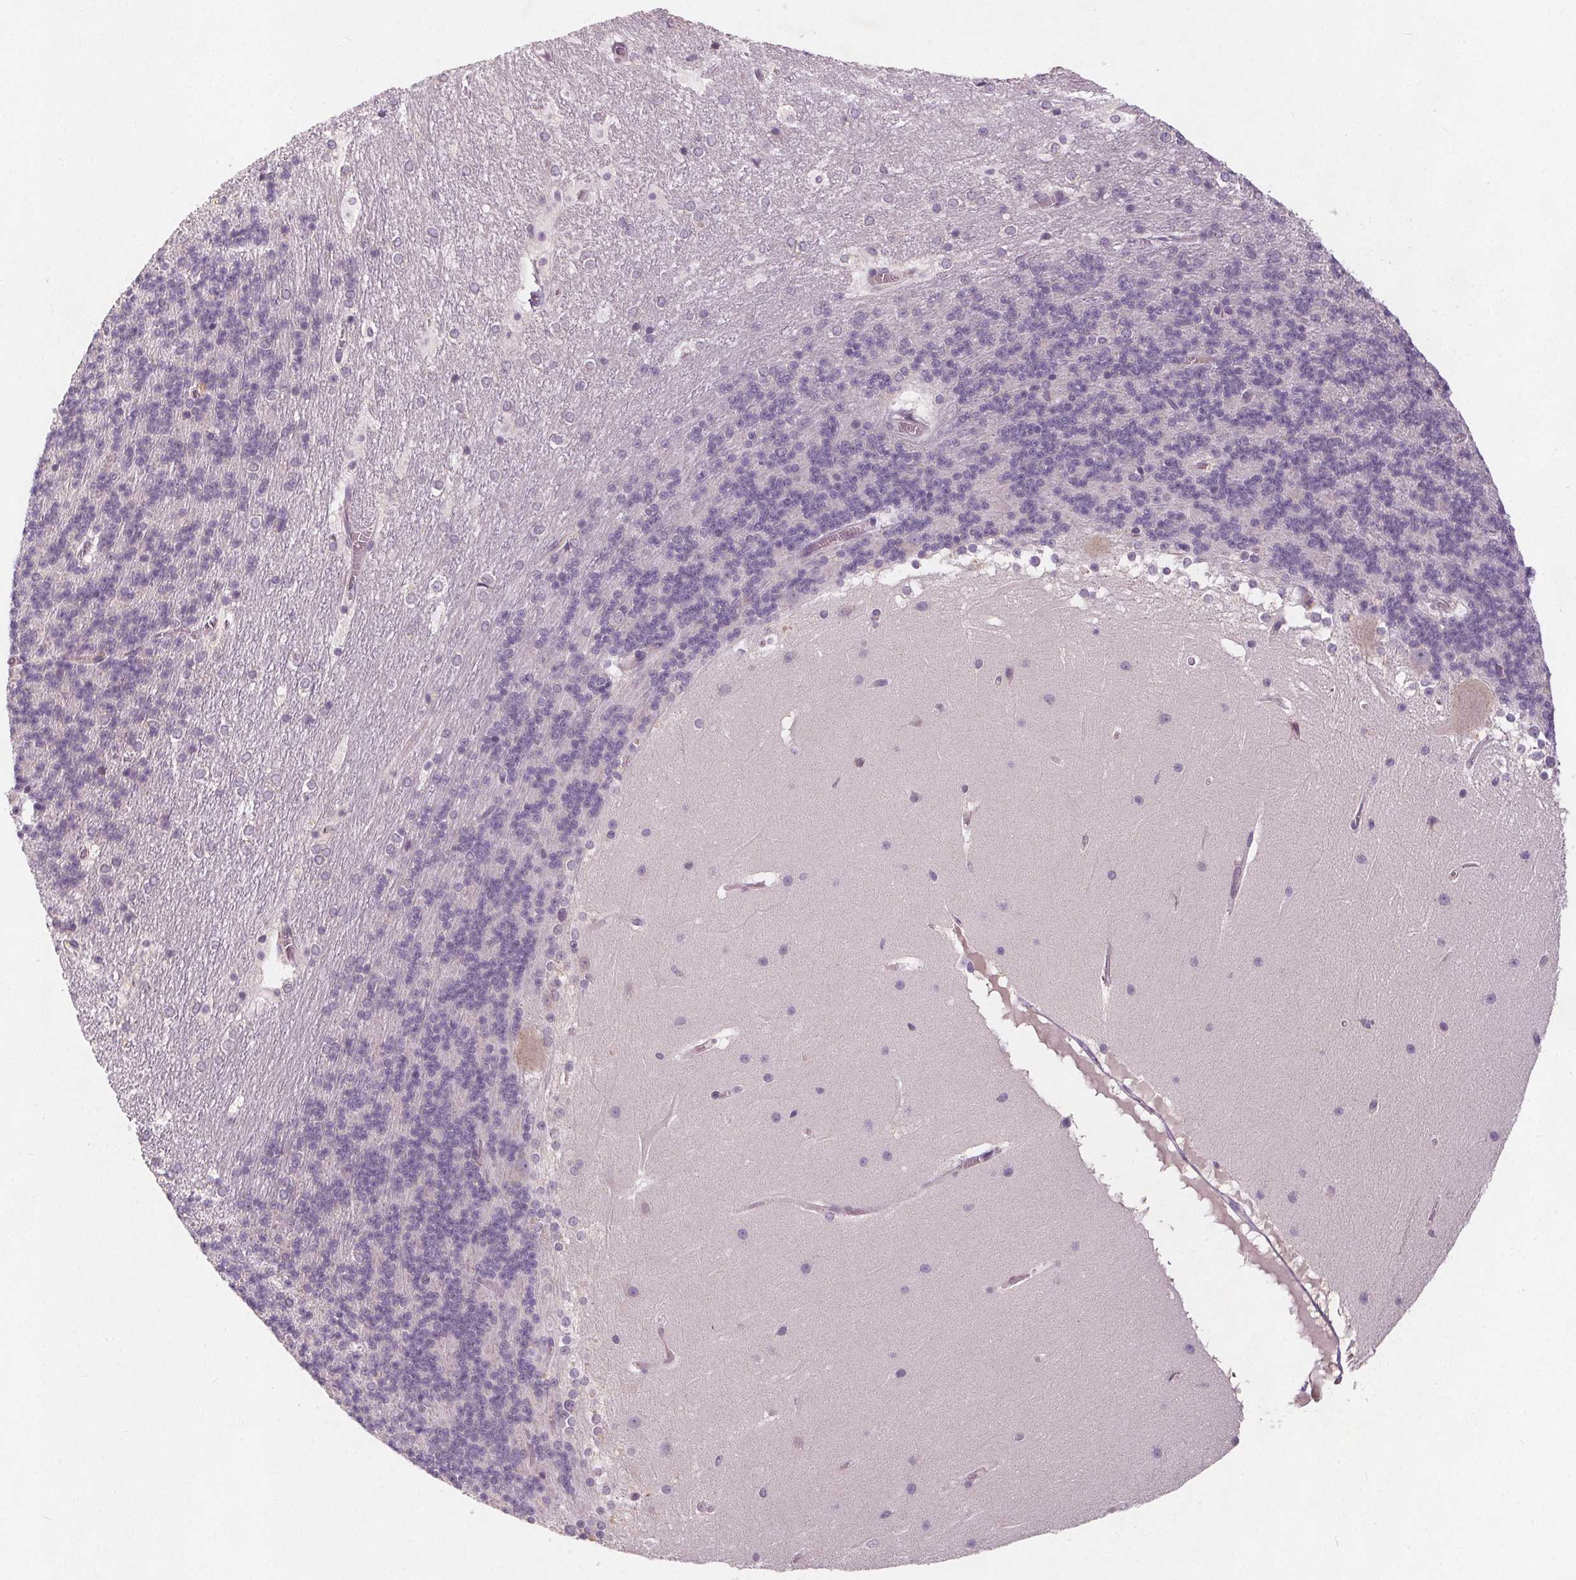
{"staining": {"intensity": "negative", "quantity": "none", "location": "none"}, "tissue": "cerebellum", "cell_type": "Cells in granular layer", "image_type": "normal", "snomed": [{"axis": "morphology", "description": "Normal tissue, NOS"}, {"axis": "topography", "description": "Cerebellum"}], "caption": "This is an IHC photomicrograph of unremarkable cerebellum. There is no positivity in cells in granular layer.", "gene": "TMEM80", "patient": {"sex": "female", "age": 19}}